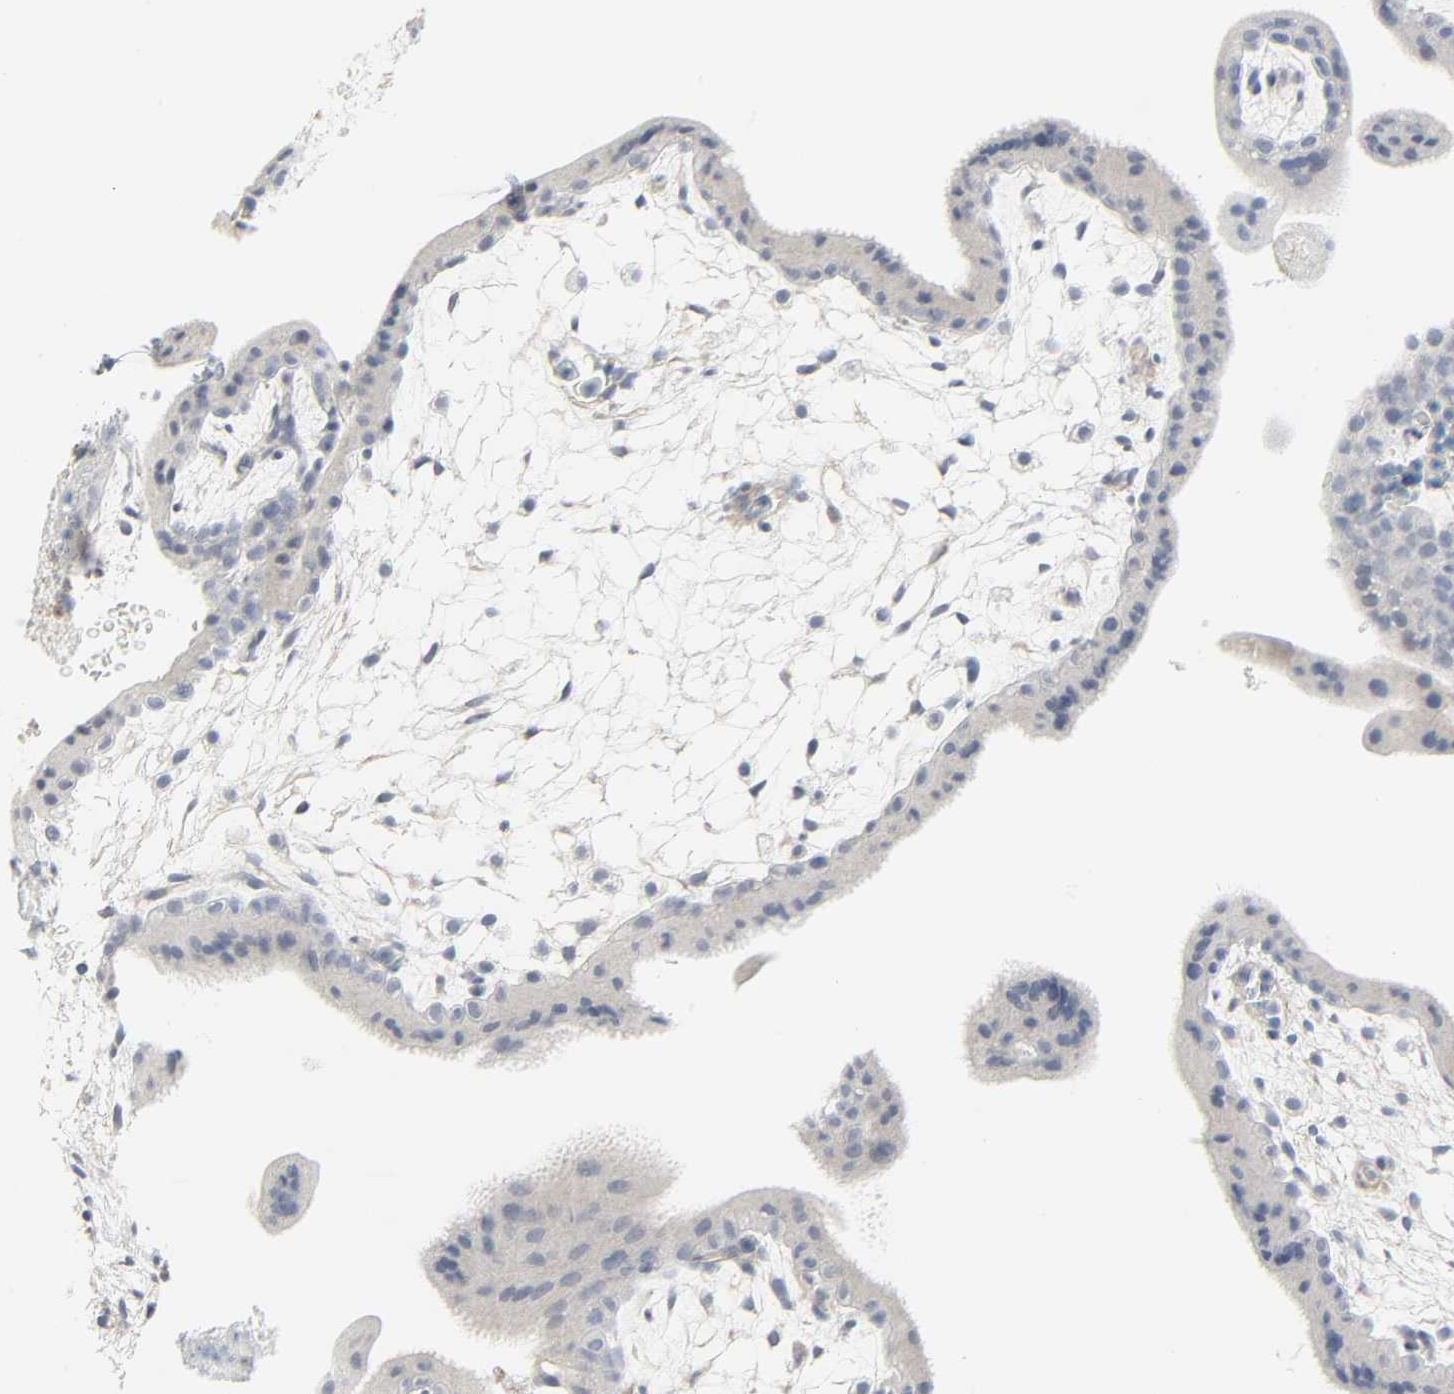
{"staining": {"intensity": "negative", "quantity": "none", "location": "none"}, "tissue": "placenta", "cell_type": "Trophoblastic cells", "image_type": "normal", "snomed": [{"axis": "morphology", "description": "Normal tissue, NOS"}, {"axis": "topography", "description": "Placenta"}], "caption": "Trophoblastic cells show no significant expression in normal placenta. (Brightfield microscopy of DAB (3,3'-diaminobenzidine) immunohistochemistry (IHC) at high magnification).", "gene": "ZBTB16", "patient": {"sex": "female", "age": 35}}